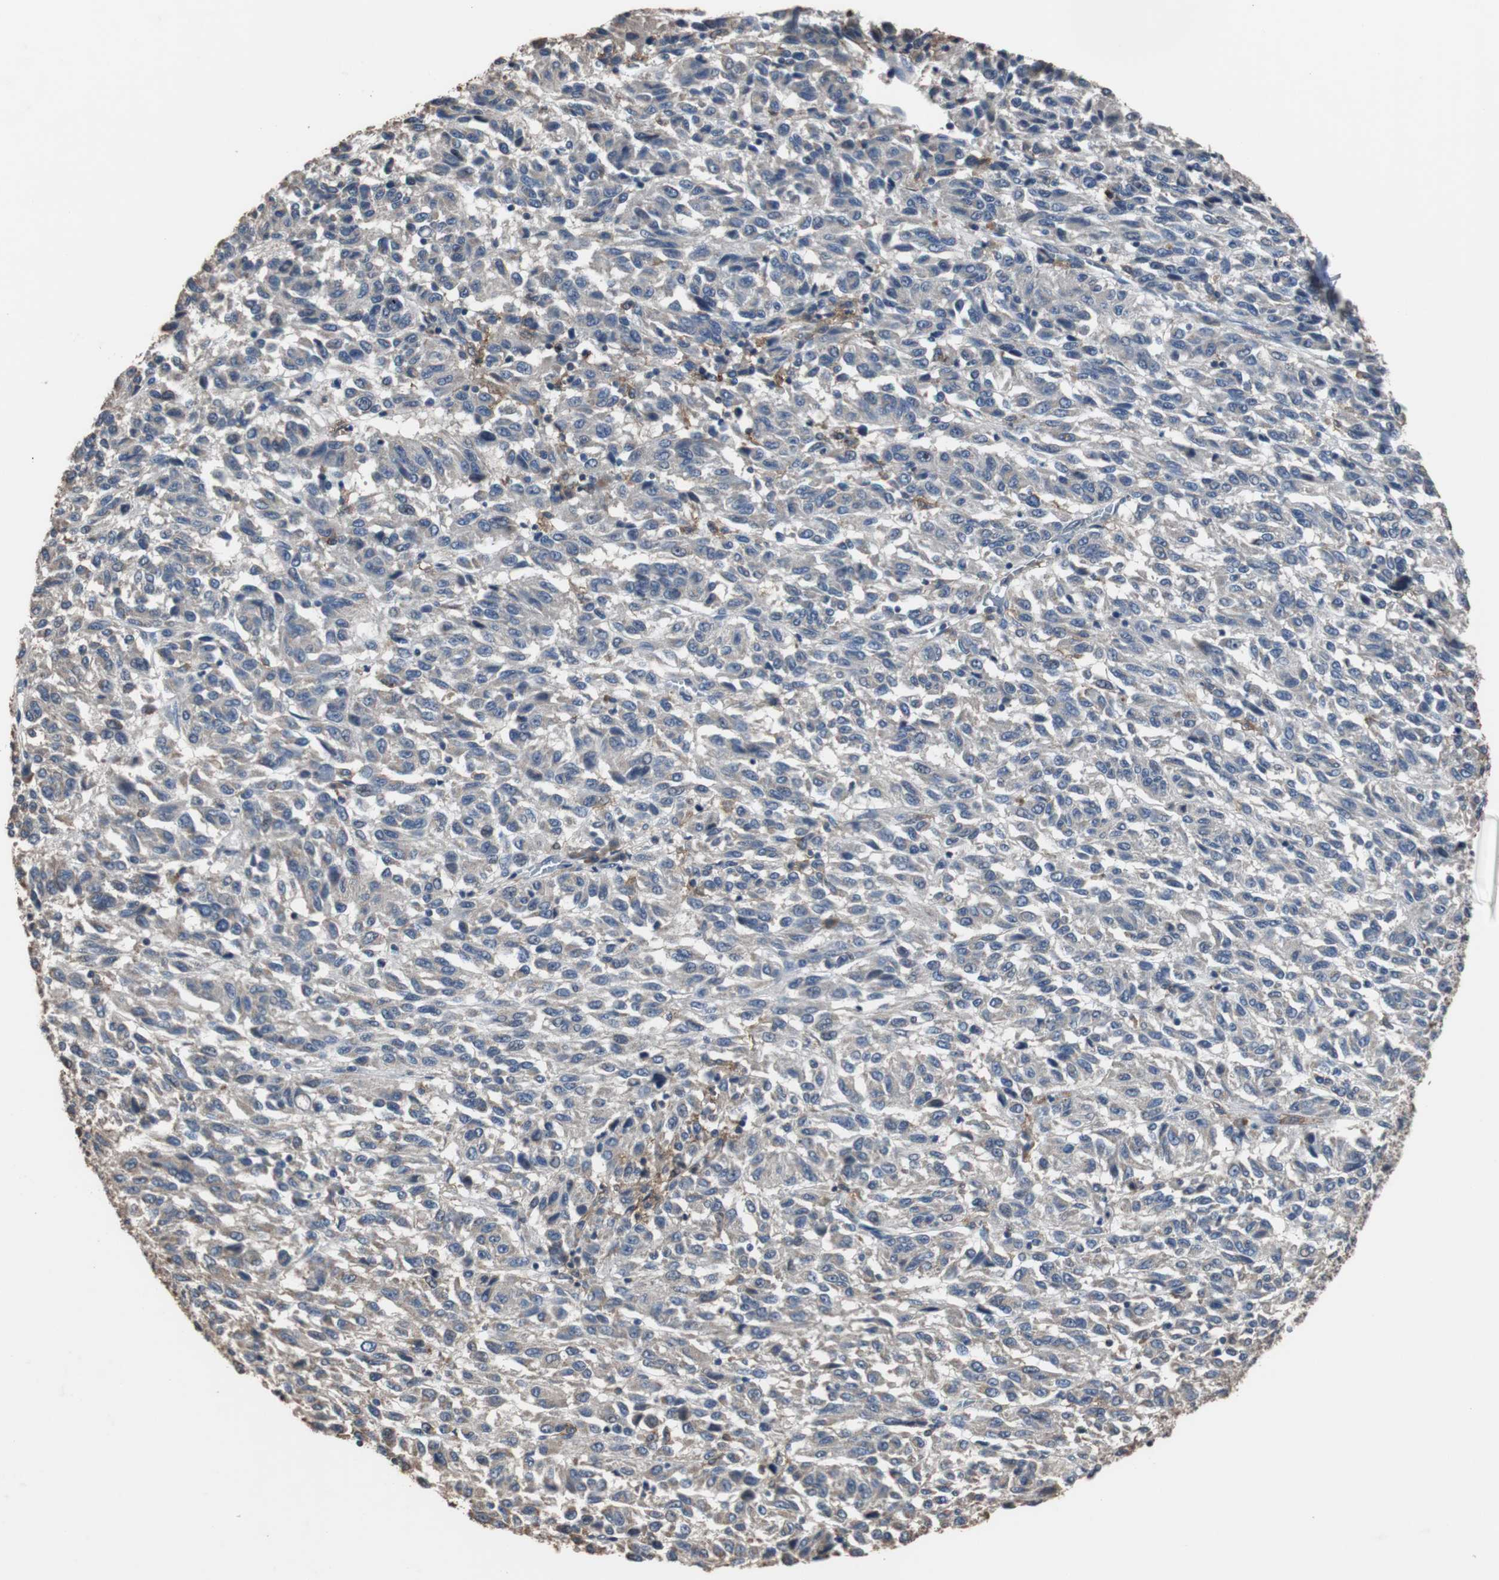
{"staining": {"intensity": "negative", "quantity": "none", "location": "none"}, "tissue": "melanoma", "cell_type": "Tumor cells", "image_type": "cancer", "snomed": [{"axis": "morphology", "description": "Malignant melanoma, Metastatic site"}, {"axis": "topography", "description": "Lung"}], "caption": "Immunohistochemistry of human malignant melanoma (metastatic site) demonstrates no positivity in tumor cells.", "gene": "SCIMP", "patient": {"sex": "male", "age": 64}}